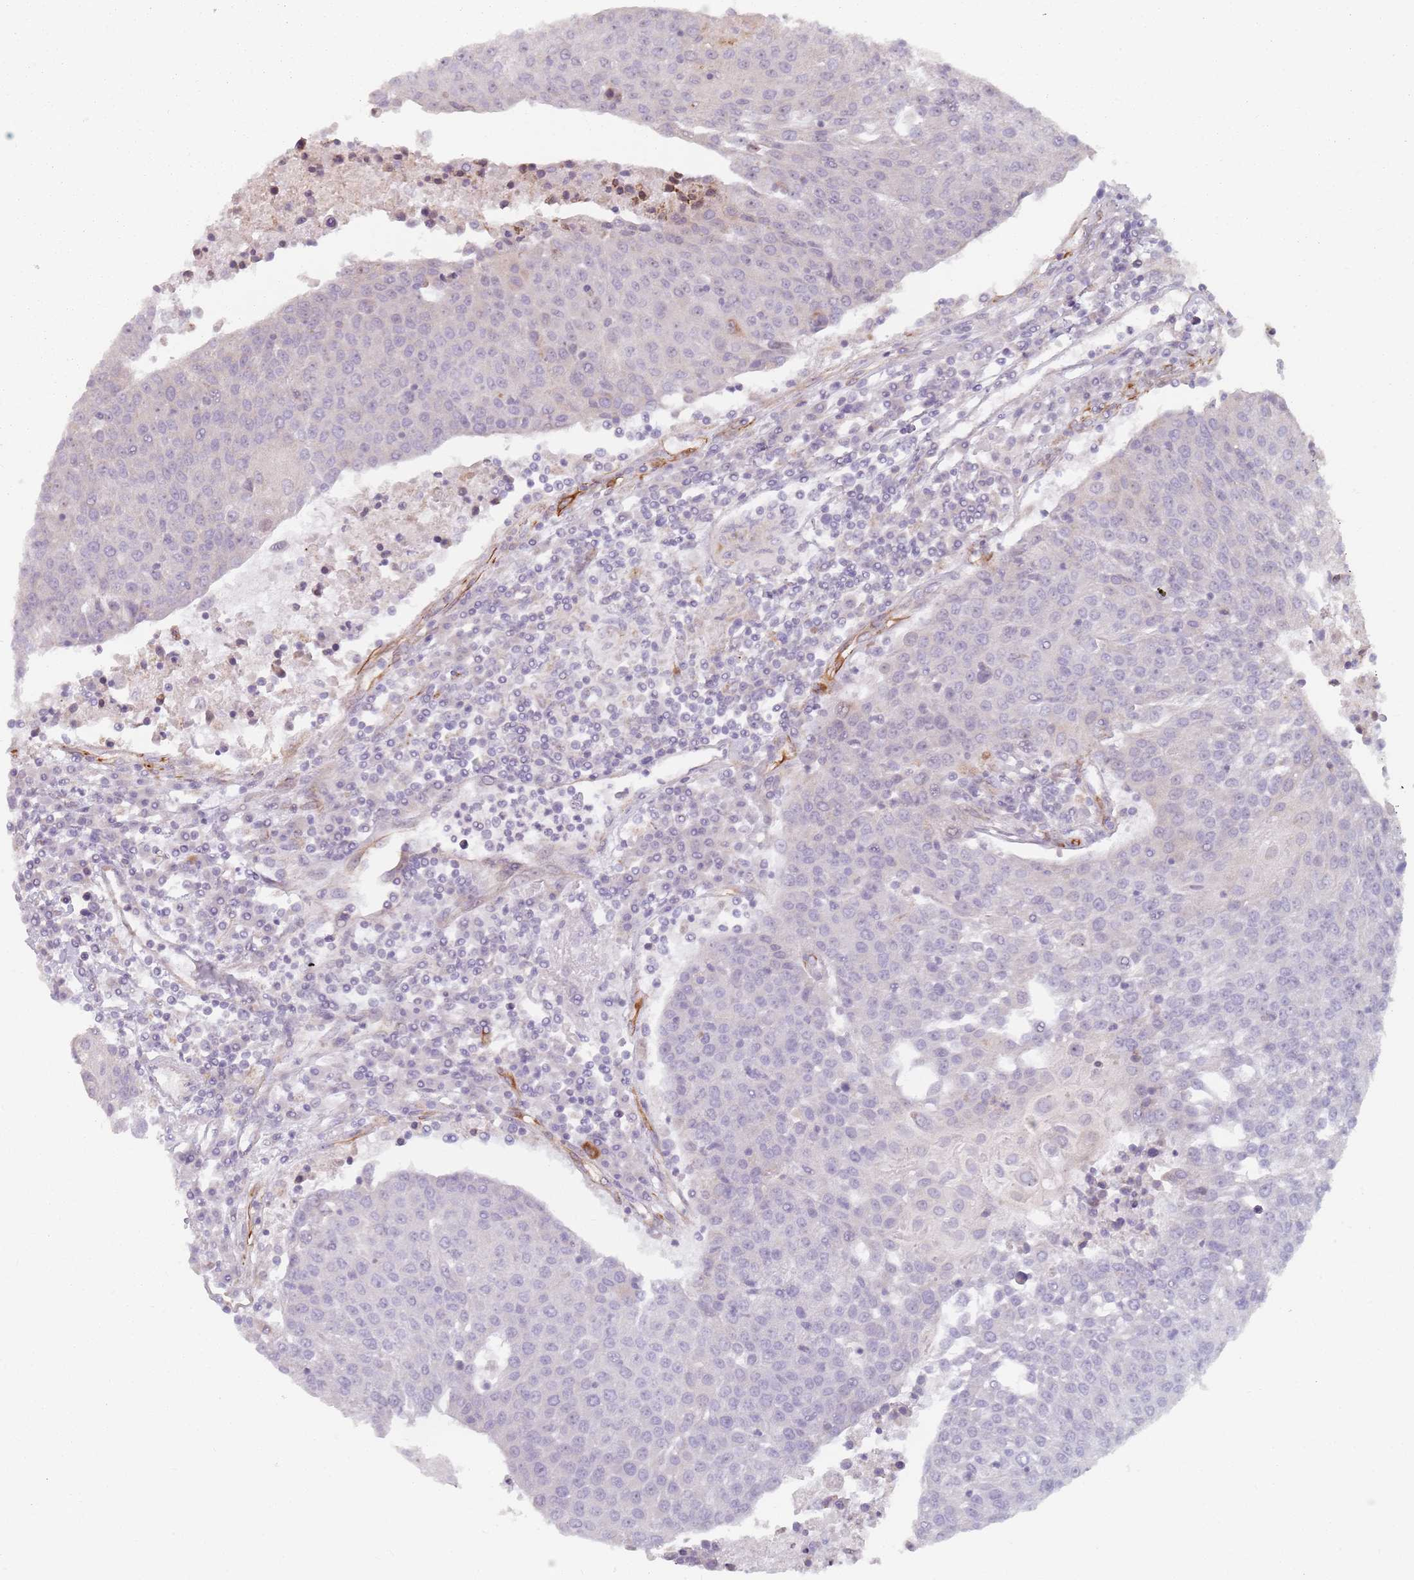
{"staining": {"intensity": "negative", "quantity": "none", "location": "none"}, "tissue": "urothelial cancer", "cell_type": "Tumor cells", "image_type": "cancer", "snomed": [{"axis": "morphology", "description": "Urothelial carcinoma, High grade"}, {"axis": "topography", "description": "Urinary bladder"}], "caption": "An IHC micrograph of high-grade urothelial carcinoma is shown. There is no staining in tumor cells of high-grade urothelial carcinoma.", "gene": "GAS2L3", "patient": {"sex": "female", "age": 85}}